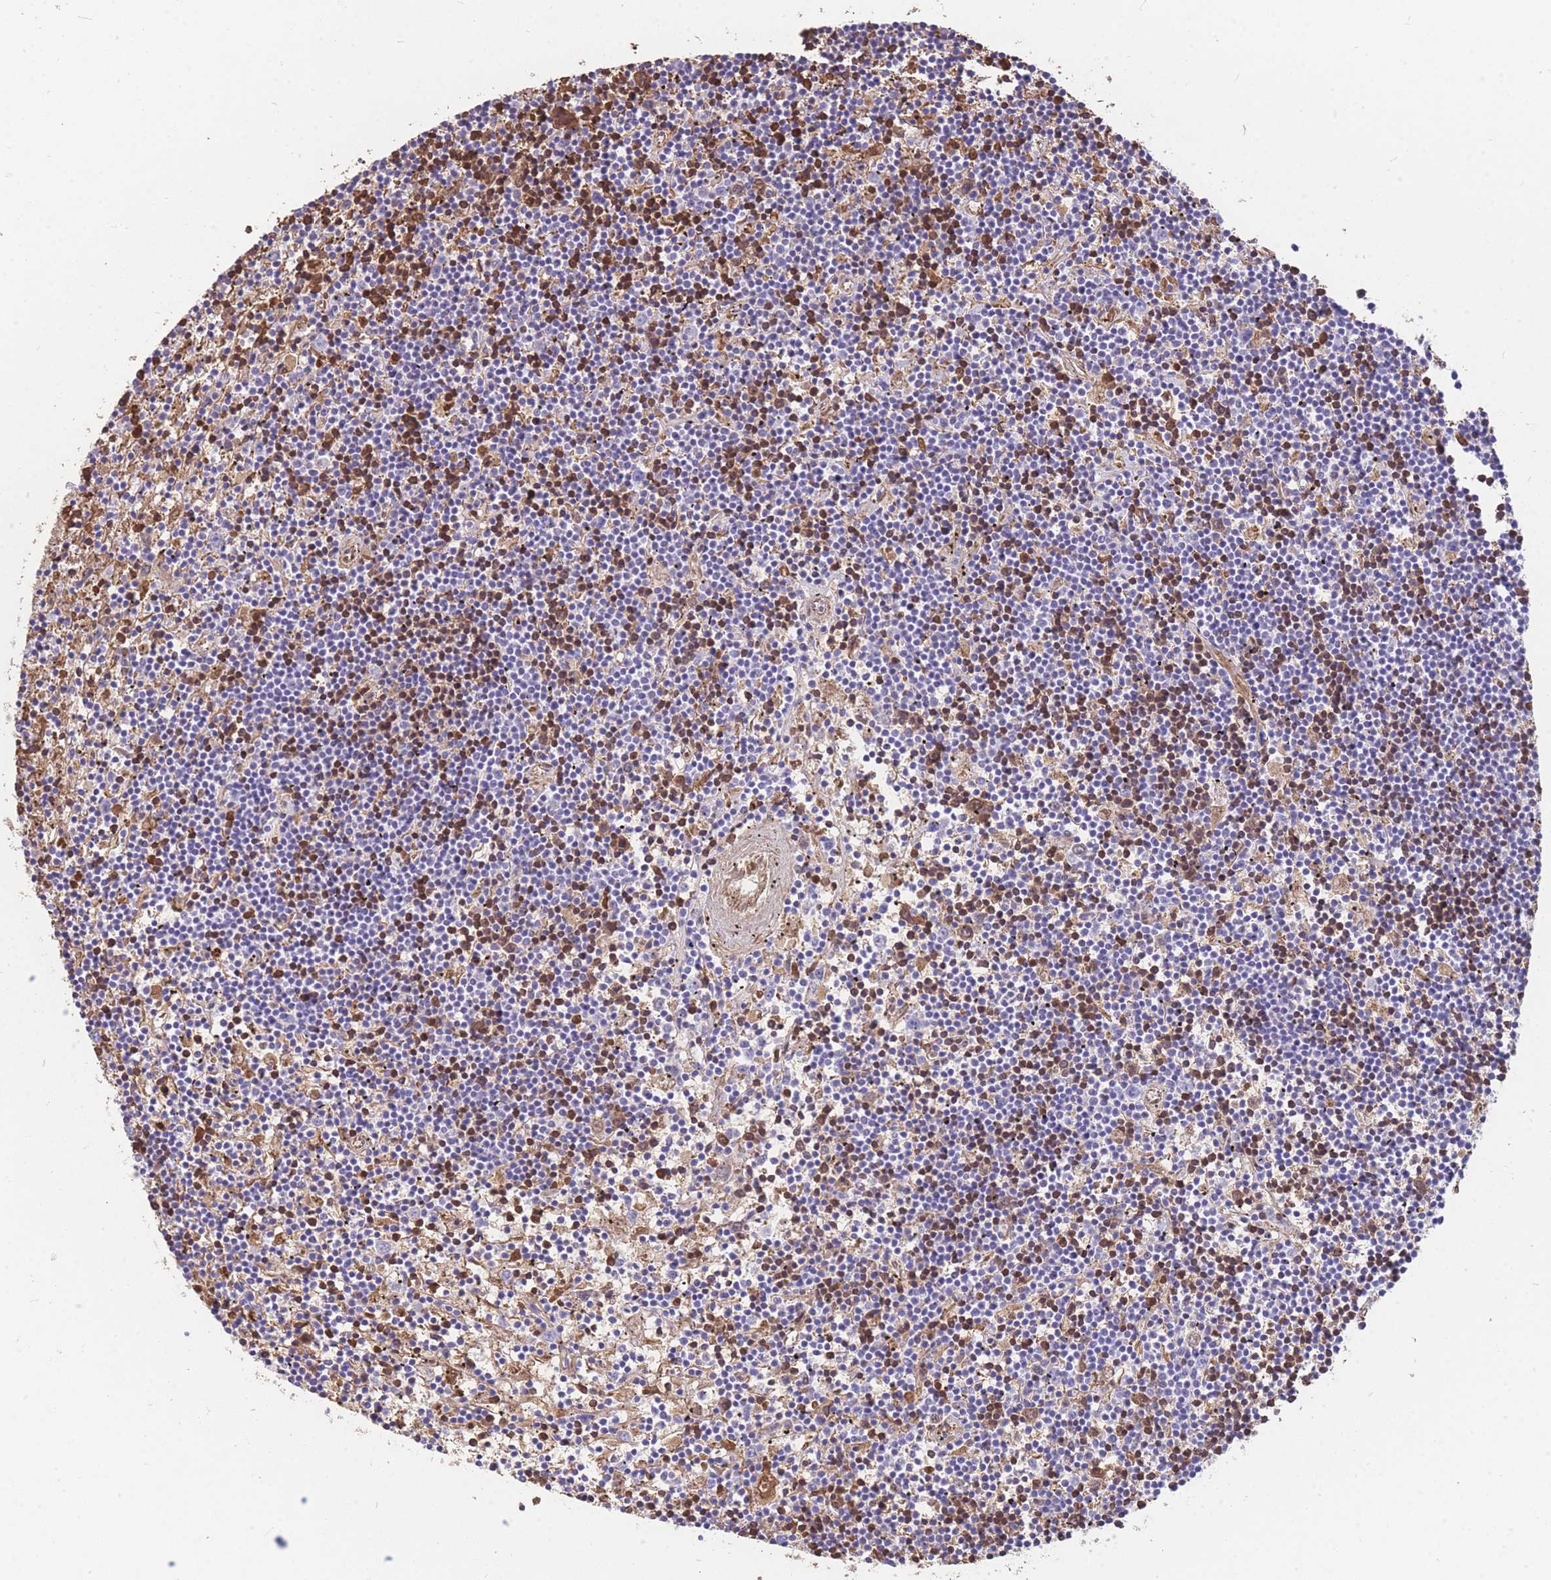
{"staining": {"intensity": "moderate", "quantity": "<25%", "location": "cytoplasmic/membranous"}, "tissue": "lymphoma", "cell_type": "Tumor cells", "image_type": "cancer", "snomed": [{"axis": "morphology", "description": "Malignant lymphoma, non-Hodgkin's type, Low grade"}, {"axis": "topography", "description": "Spleen"}], "caption": "Malignant lymphoma, non-Hodgkin's type (low-grade) tissue shows moderate cytoplasmic/membranous expression in about <25% of tumor cells", "gene": "ANKRD53", "patient": {"sex": "male", "age": 76}}